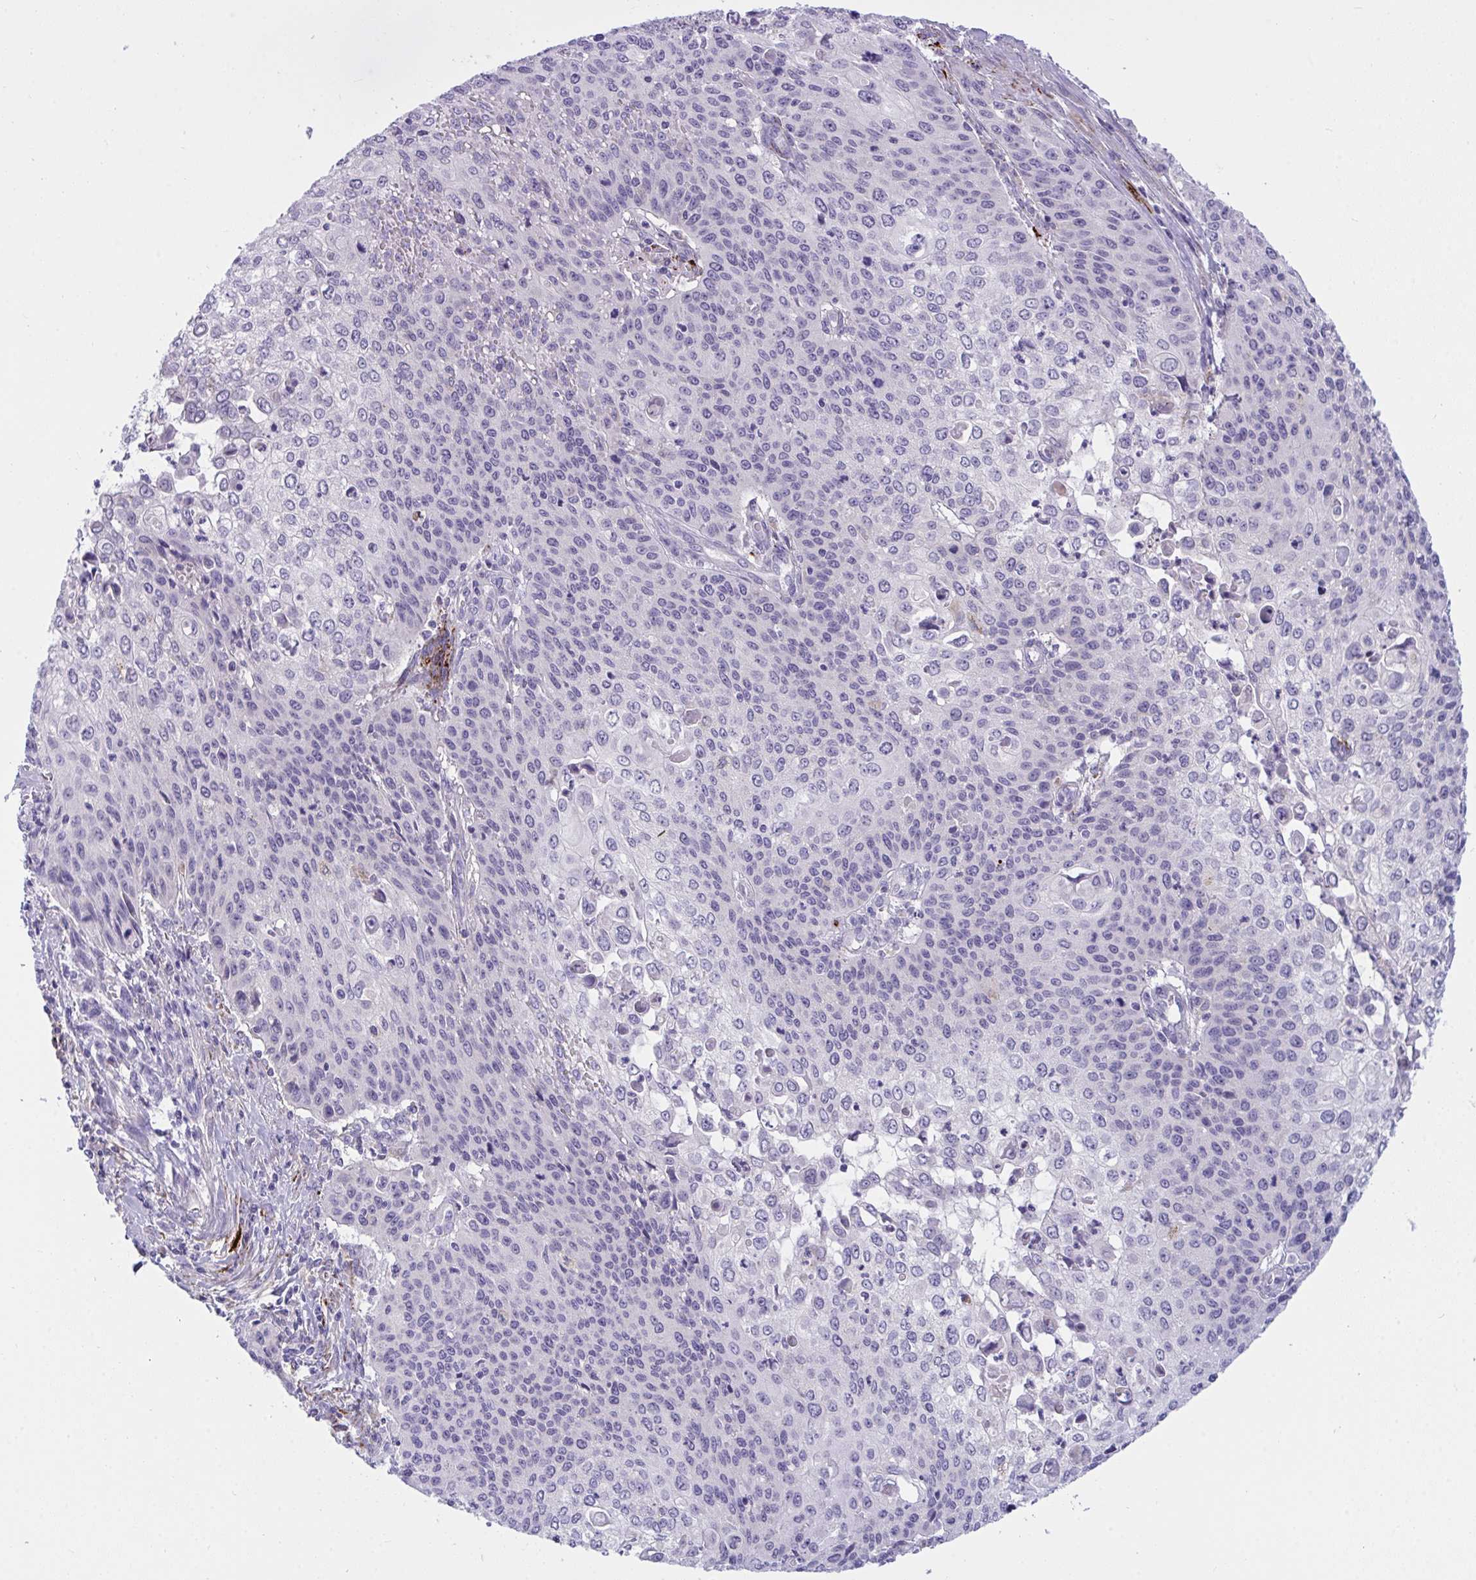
{"staining": {"intensity": "negative", "quantity": "none", "location": "none"}, "tissue": "cervical cancer", "cell_type": "Tumor cells", "image_type": "cancer", "snomed": [{"axis": "morphology", "description": "Squamous cell carcinoma, NOS"}, {"axis": "topography", "description": "Cervix"}], "caption": "An immunohistochemistry (IHC) micrograph of cervical cancer (squamous cell carcinoma) is shown. There is no staining in tumor cells of cervical cancer (squamous cell carcinoma).", "gene": "SEMA6B", "patient": {"sex": "female", "age": 65}}